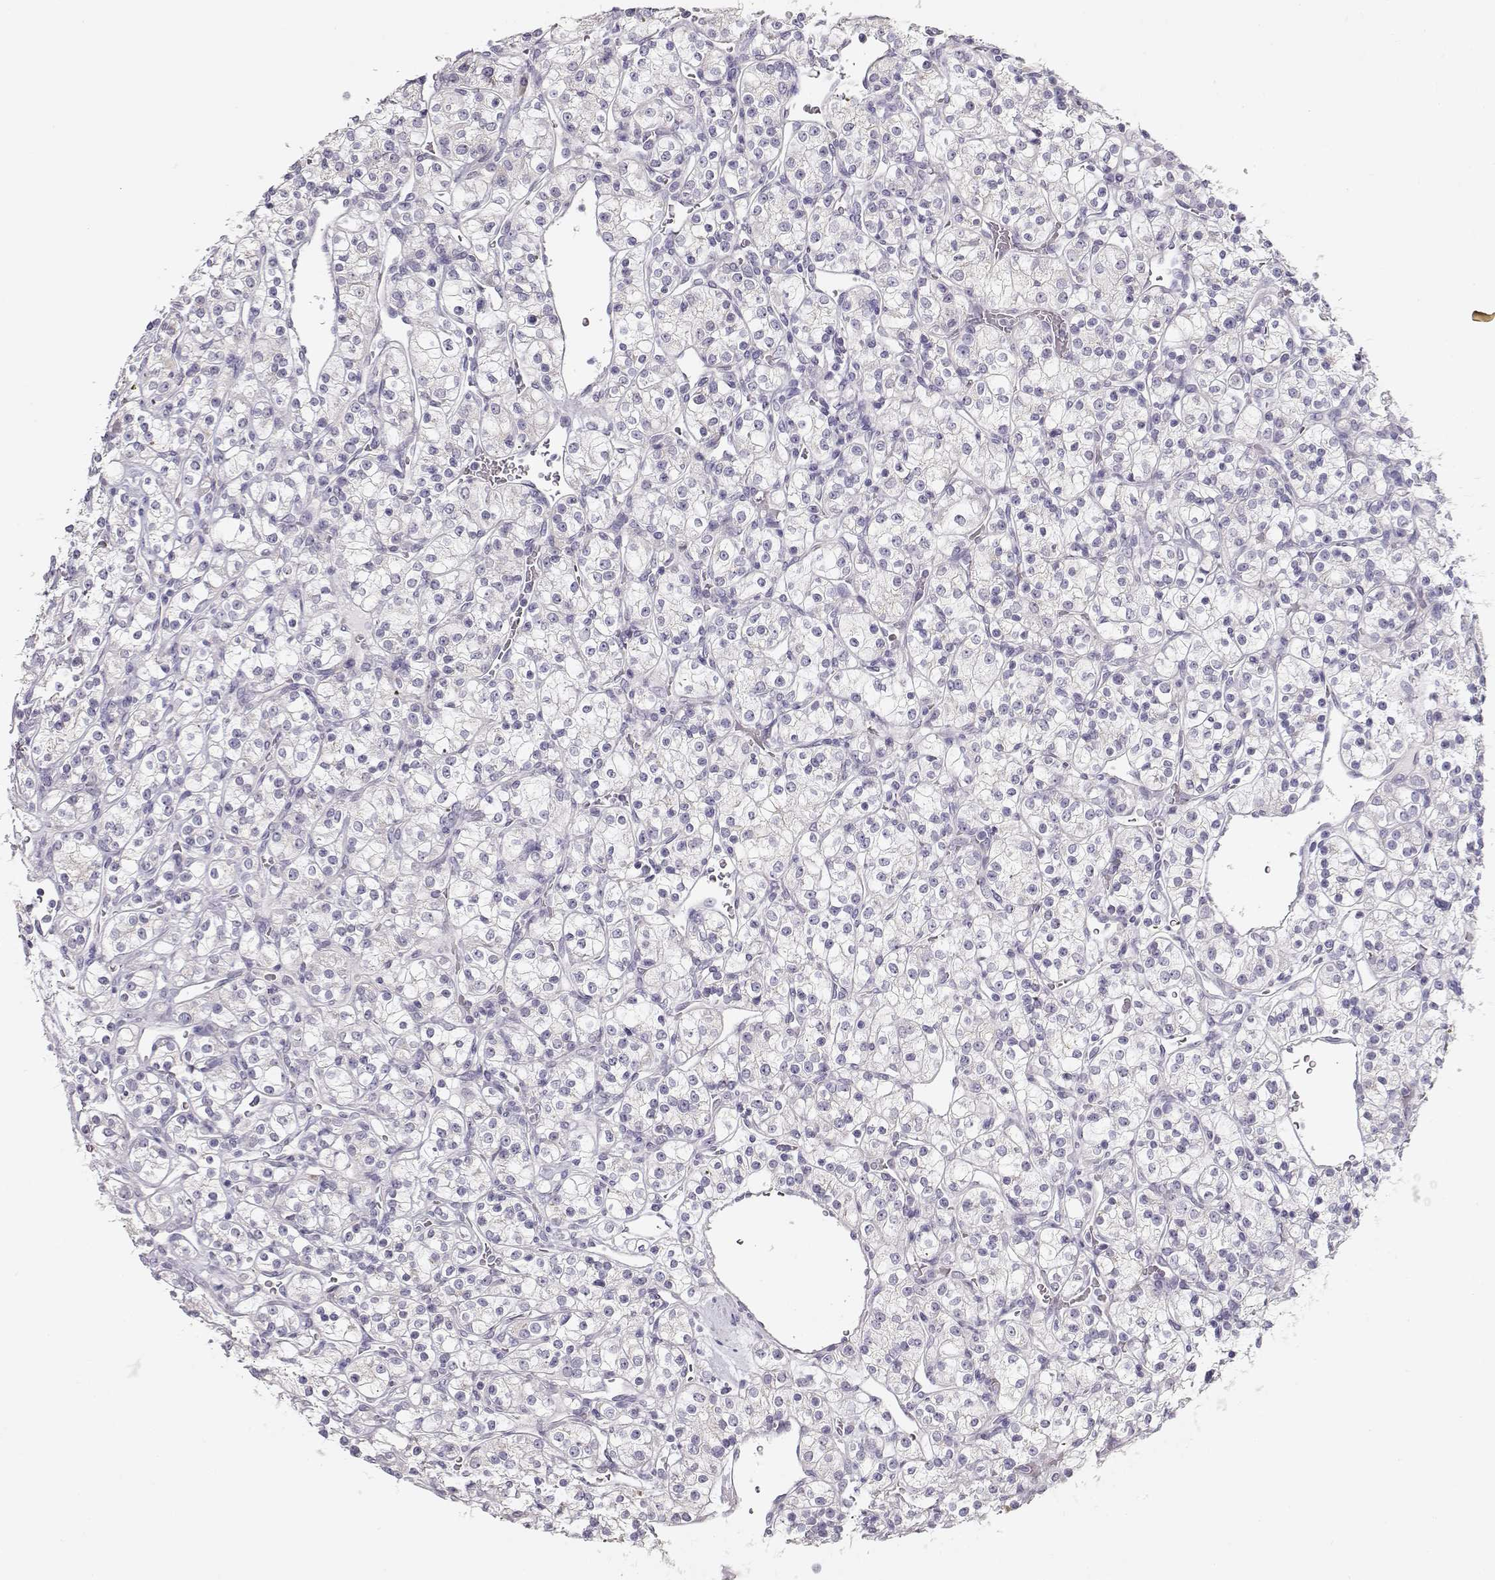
{"staining": {"intensity": "negative", "quantity": "none", "location": "none"}, "tissue": "renal cancer", "cell_type": "Tumor cells", "image_type": "cancer", "snomed": [{"axis": "morphology", "description": "Adenocarcinoma, NOS"}, {"axis": "topography", "description": "Kidney"}], "caption": "DAB immunohistochemical staining of renal cancer demonstrates no significant positivity in tumor cells.", "gene": "GLIPR1L2", "patient": {"sex": "male", "age": 77}}